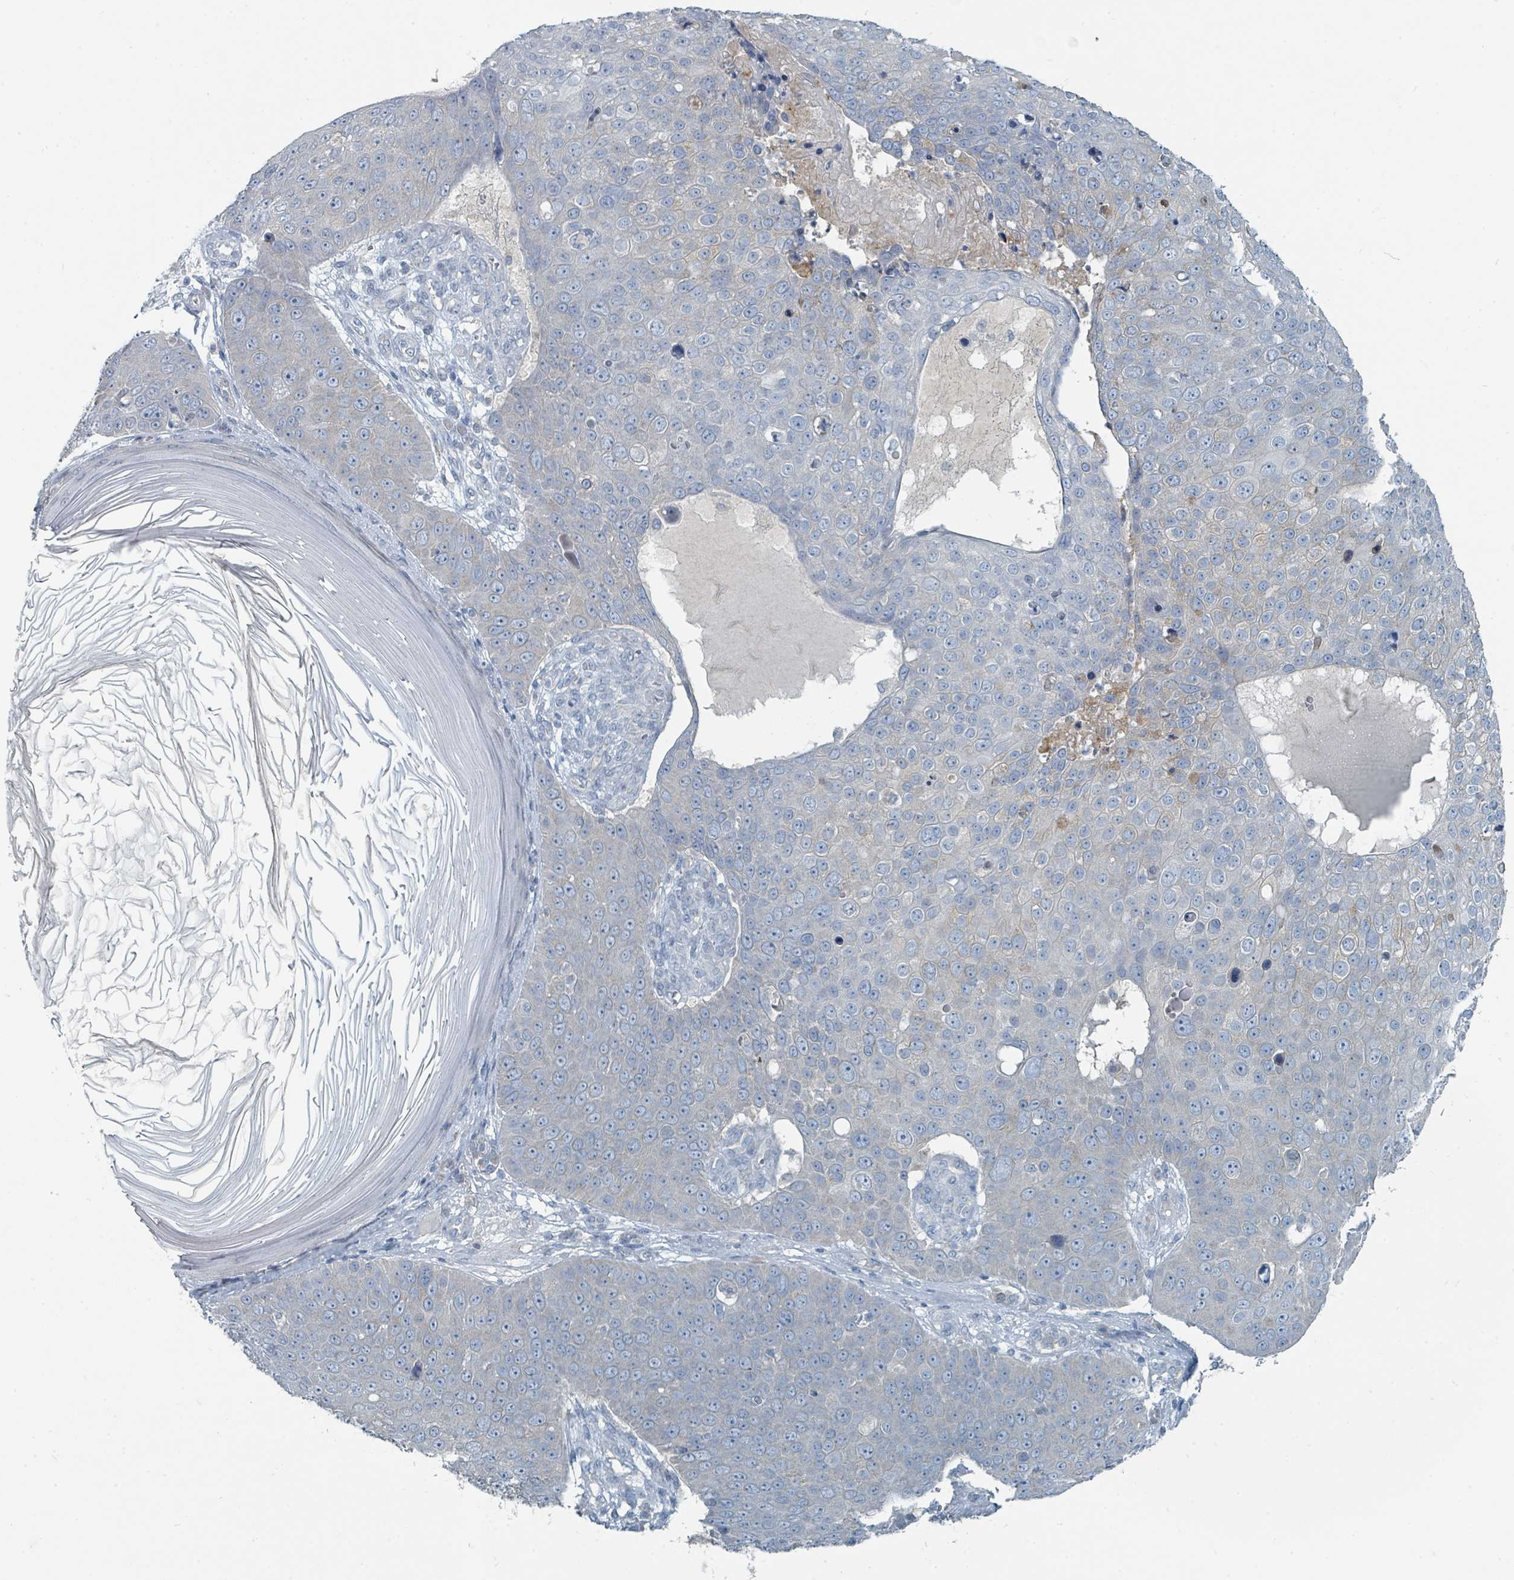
{"staining": {"intensity": "negative", "quantity": "none", "location": "none"}, "tissue": "skin cancer", "cell_type": "Tumor cells", "image_type": "cancer", "snomed": [{"axis": "morphology", "description": "Squamous cell carcinoma, NOS"}, {"axis": "topography", "description": "Skin"}], "caption": "DAB immunohistochemical staining of human skin cancer (squamous cell carcinoma) shows no significant expression in tumor cells.", "gene": "RASA4", "patient": {"sex": "male", "age": 71}}